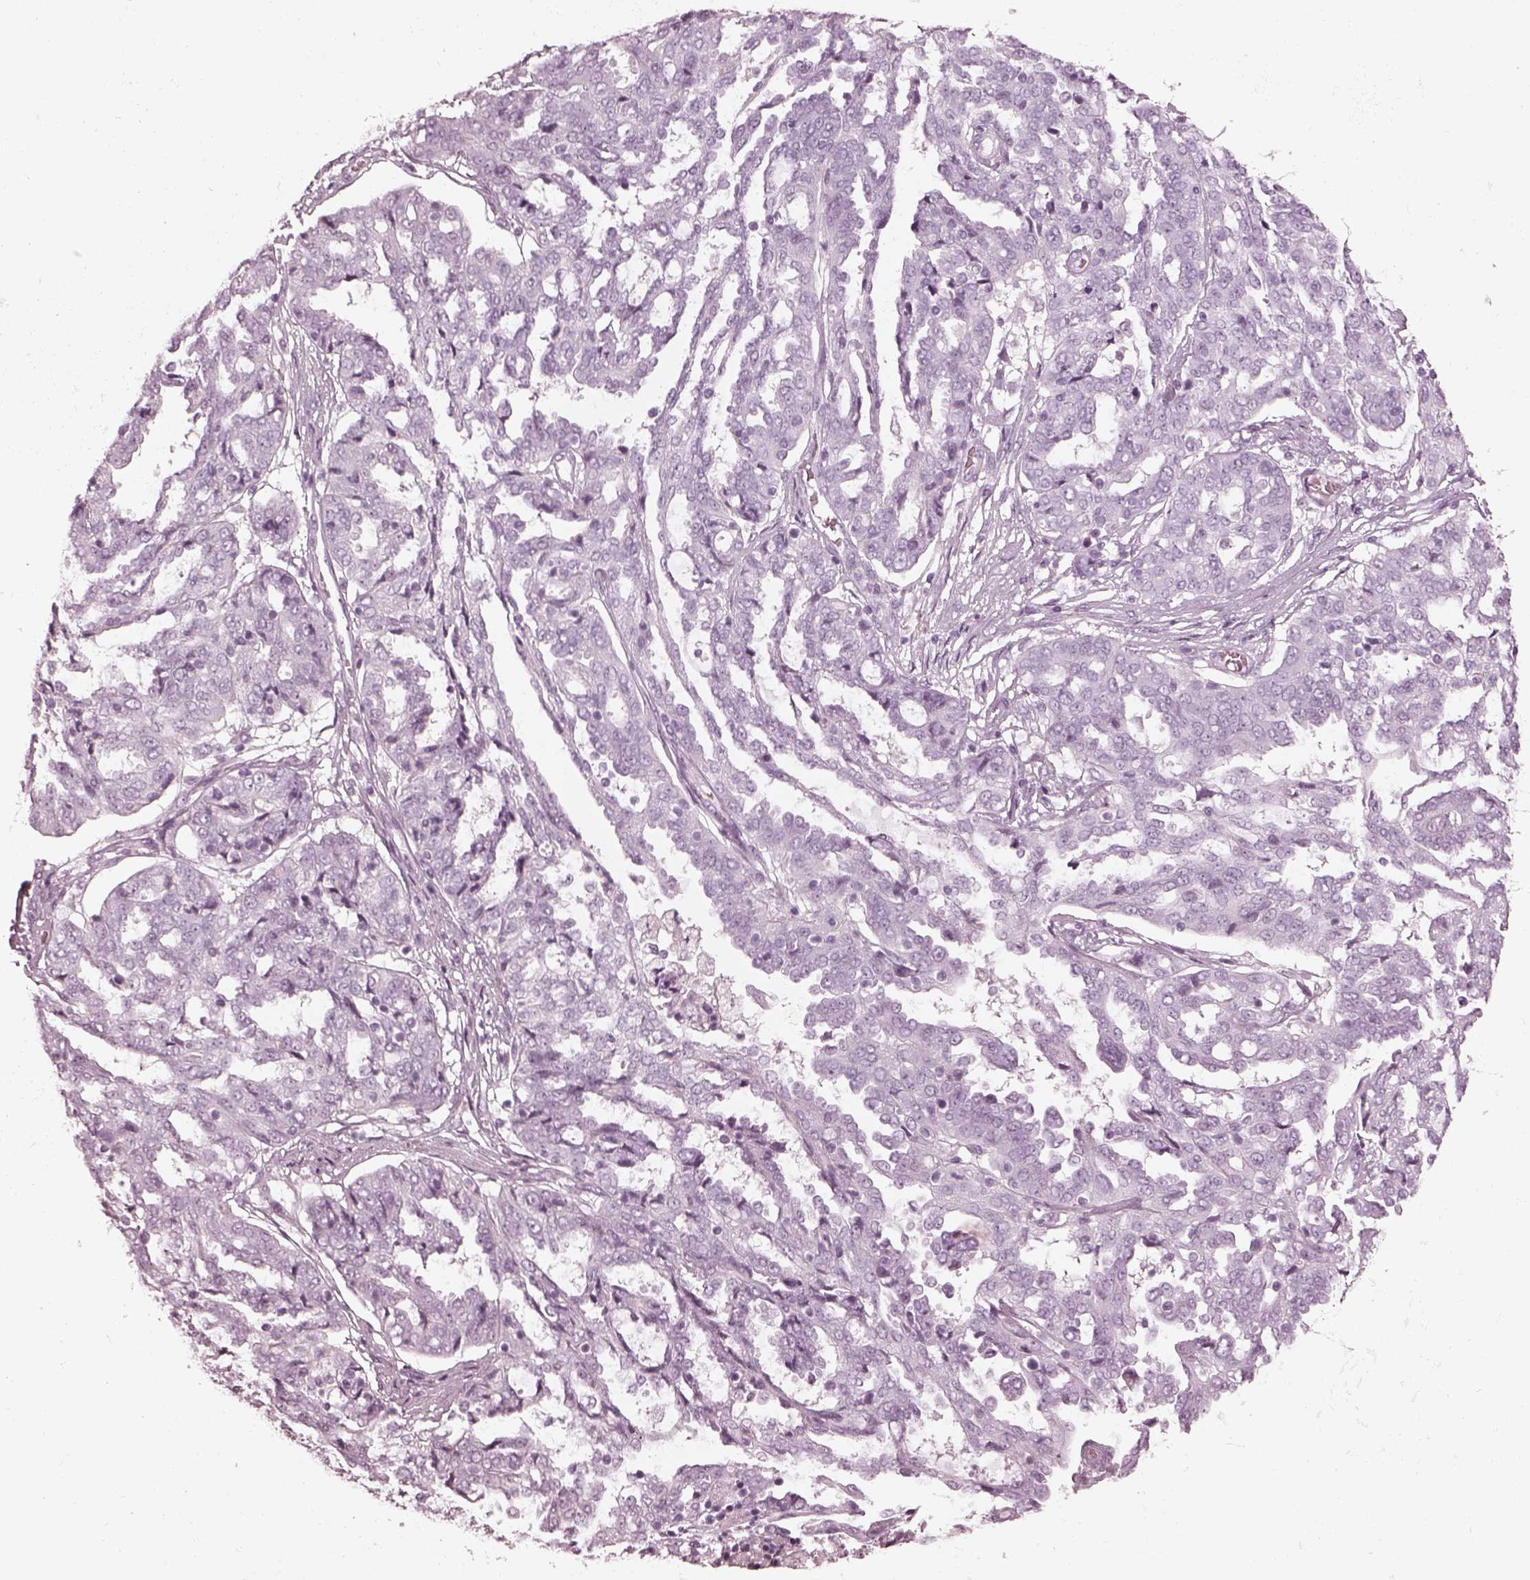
{"staining": {"intensity": "negative", "quantity": "none", "location": "none"}, "tissue": "ovarian cancer", "cell_type": "Tumor cells", "image_type": "cancer", "snomed": [{"axis": "morphology", "description": "Cystadenocarcinoma, serous, NOS"}, {"axis": "topography", "description": "Ovary"}], "caption": "DAB immunohistochemical staining of human ovarian cancer displays no significant staining in tumor cells.", "gene": "OPN4", "patient": {"sex": "female", "age": 67}}